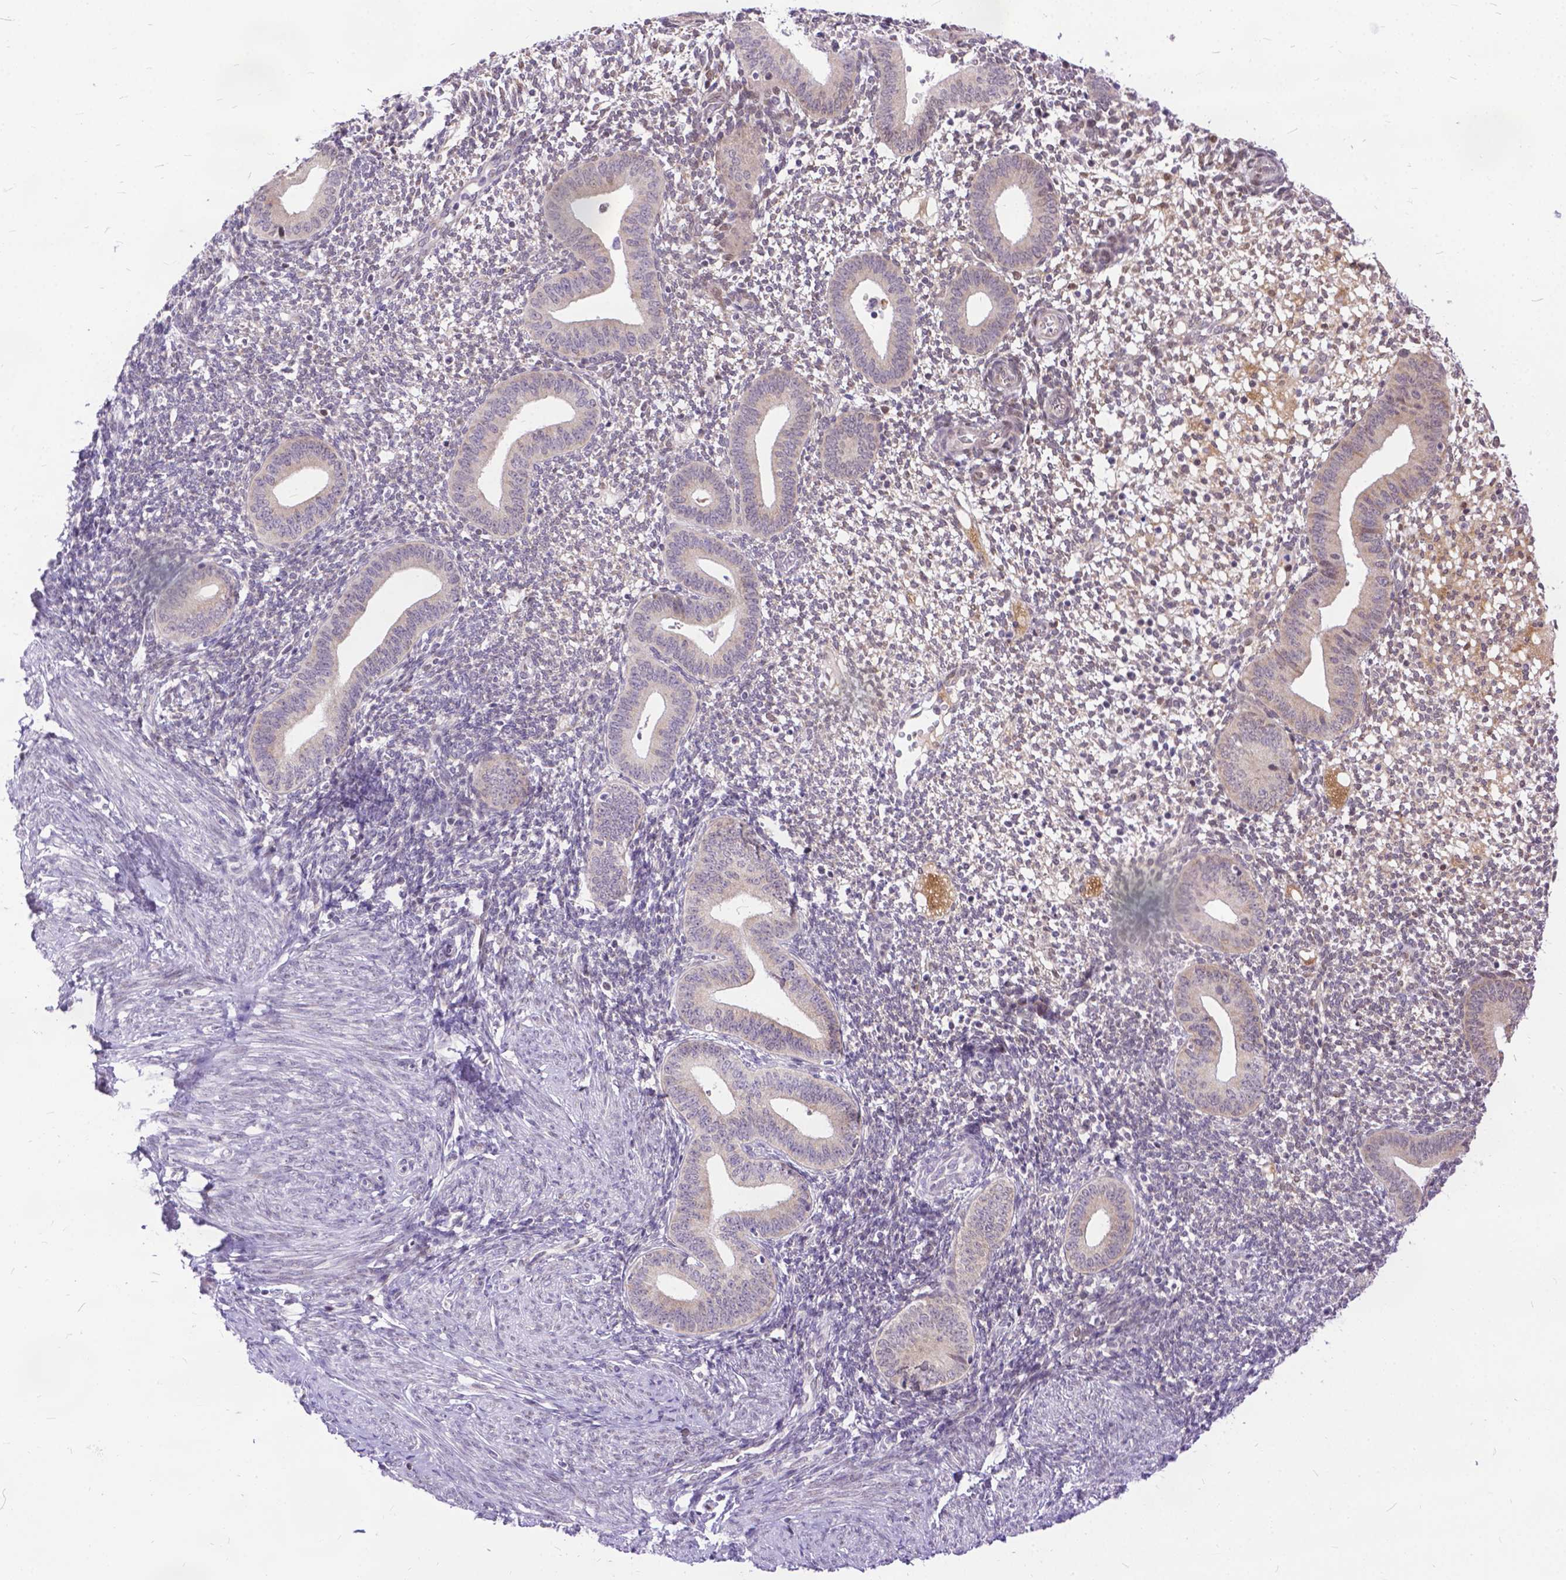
{"staining": {"intensity": "weak", "quantity": "<25%", "location": "nuclear"}, "tissue": "endometrium", "cell_type": "Cells in endometrial stroma", "image_type": "normal", "snomed": [{"axis": "morphology", "description": "Normal tissue, NOS"}, {"axis": "topography", "description": "Endometrium"}], "caption": "This micrograph is of benign endometrium stained with immunohistochemistry (IHC) to label a protein in brown with the nuclei are counter-stained blue. There is no staining in cells in endometrial stroma. Brightfield microscopy of immunohistochemistry stained with DAB (3,3'-diaminobenzidine) (brown) and hematoxylin (blue), captured at high magnification.", "gene": "FAM124B", "patient": {"sex": "female", "age": 40}}